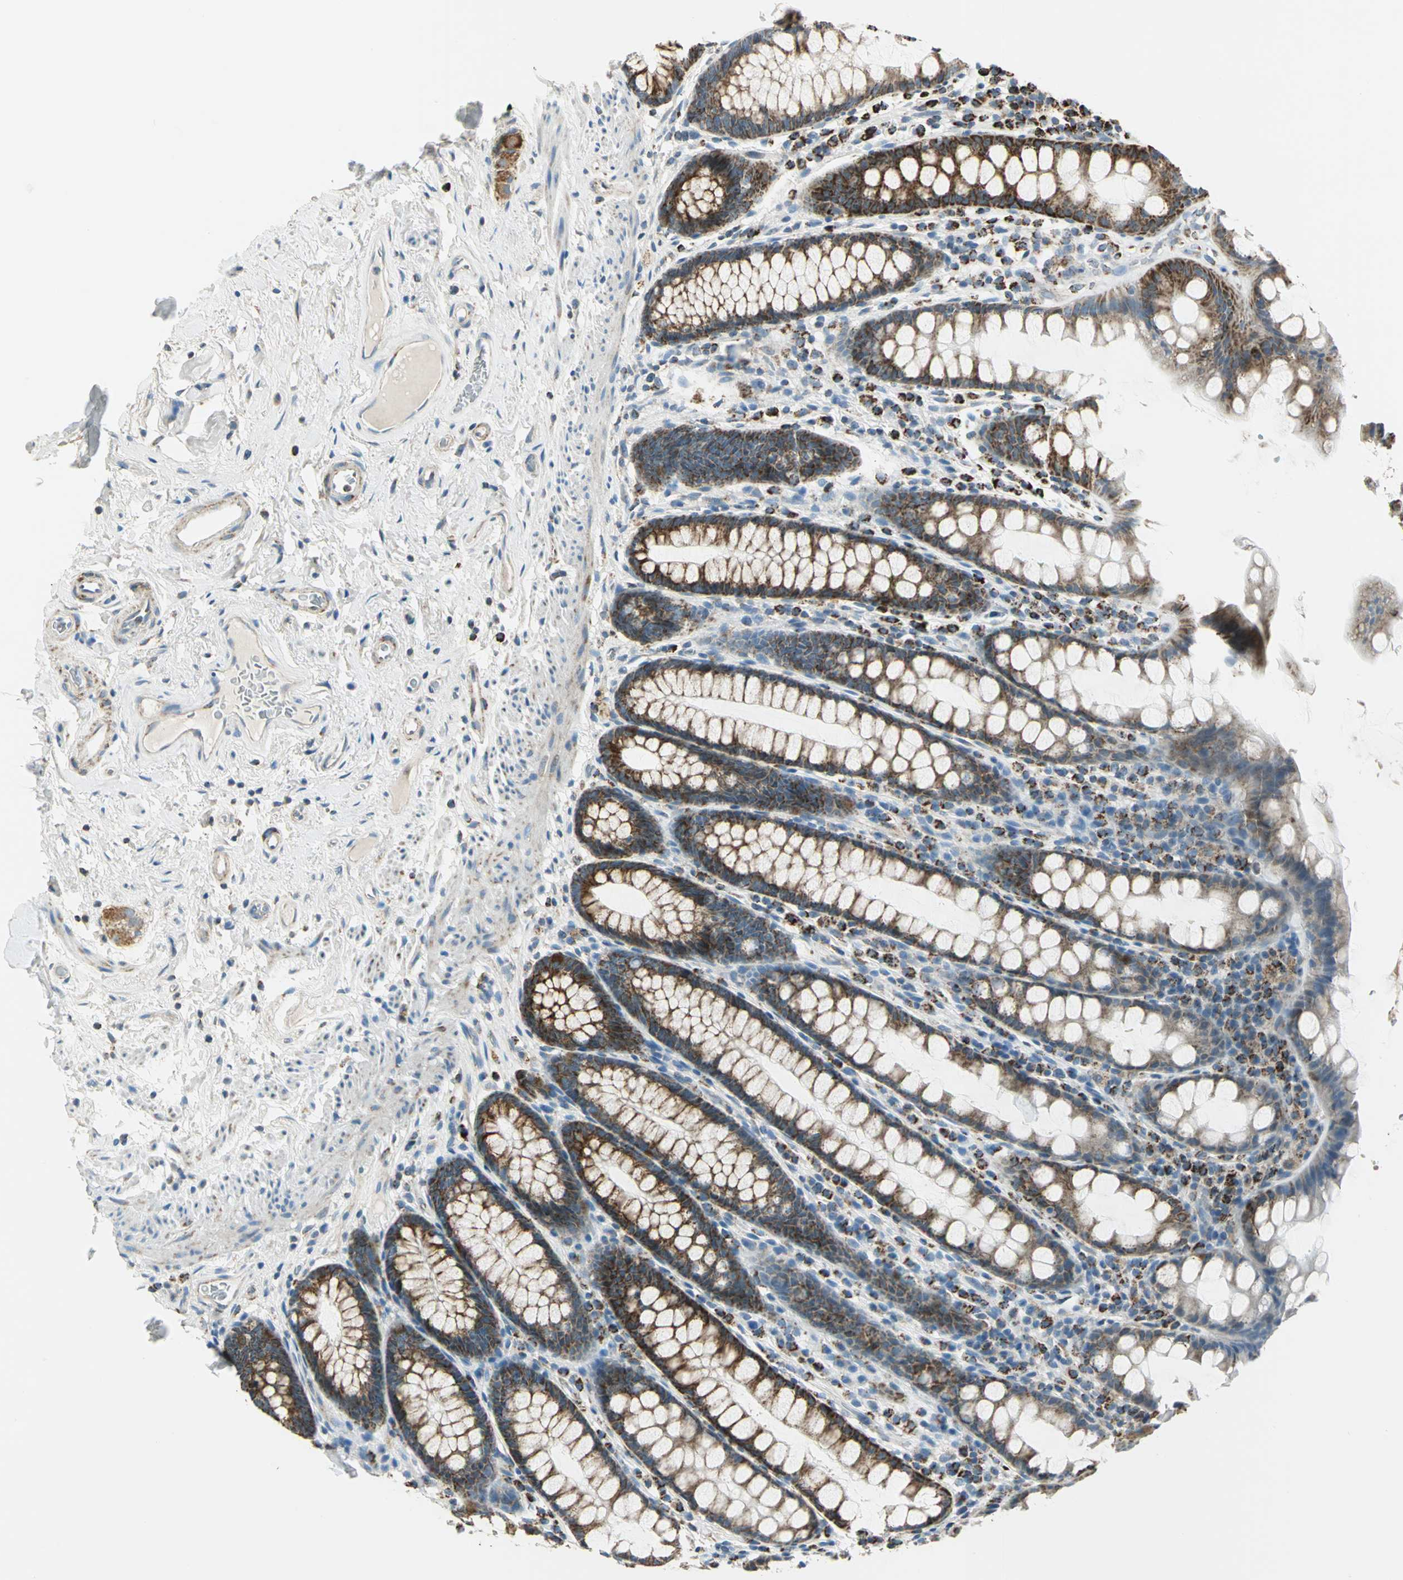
{"staining": {"intensity": "strong", "quantity": ">75%", "location": "cytoplasmic/membranous"}, "tissue": "rectum", "cell_type": "Glandular cells", "image_type": "normal", "snomed": [{"axis": "morphology", "description": "Normal tissue, NOS"}, {"axis": "topography", "description": "Rectum"}], "caption": "Strong cytoplasmic/membranous protein positivity is identified in approximately >75% of glandular cells in rectum. The protein of interest is shown in brown color, while the nuclei are stained blue.", "gene": "ACADM", "patient": {"sex": "male", "age": 92}}